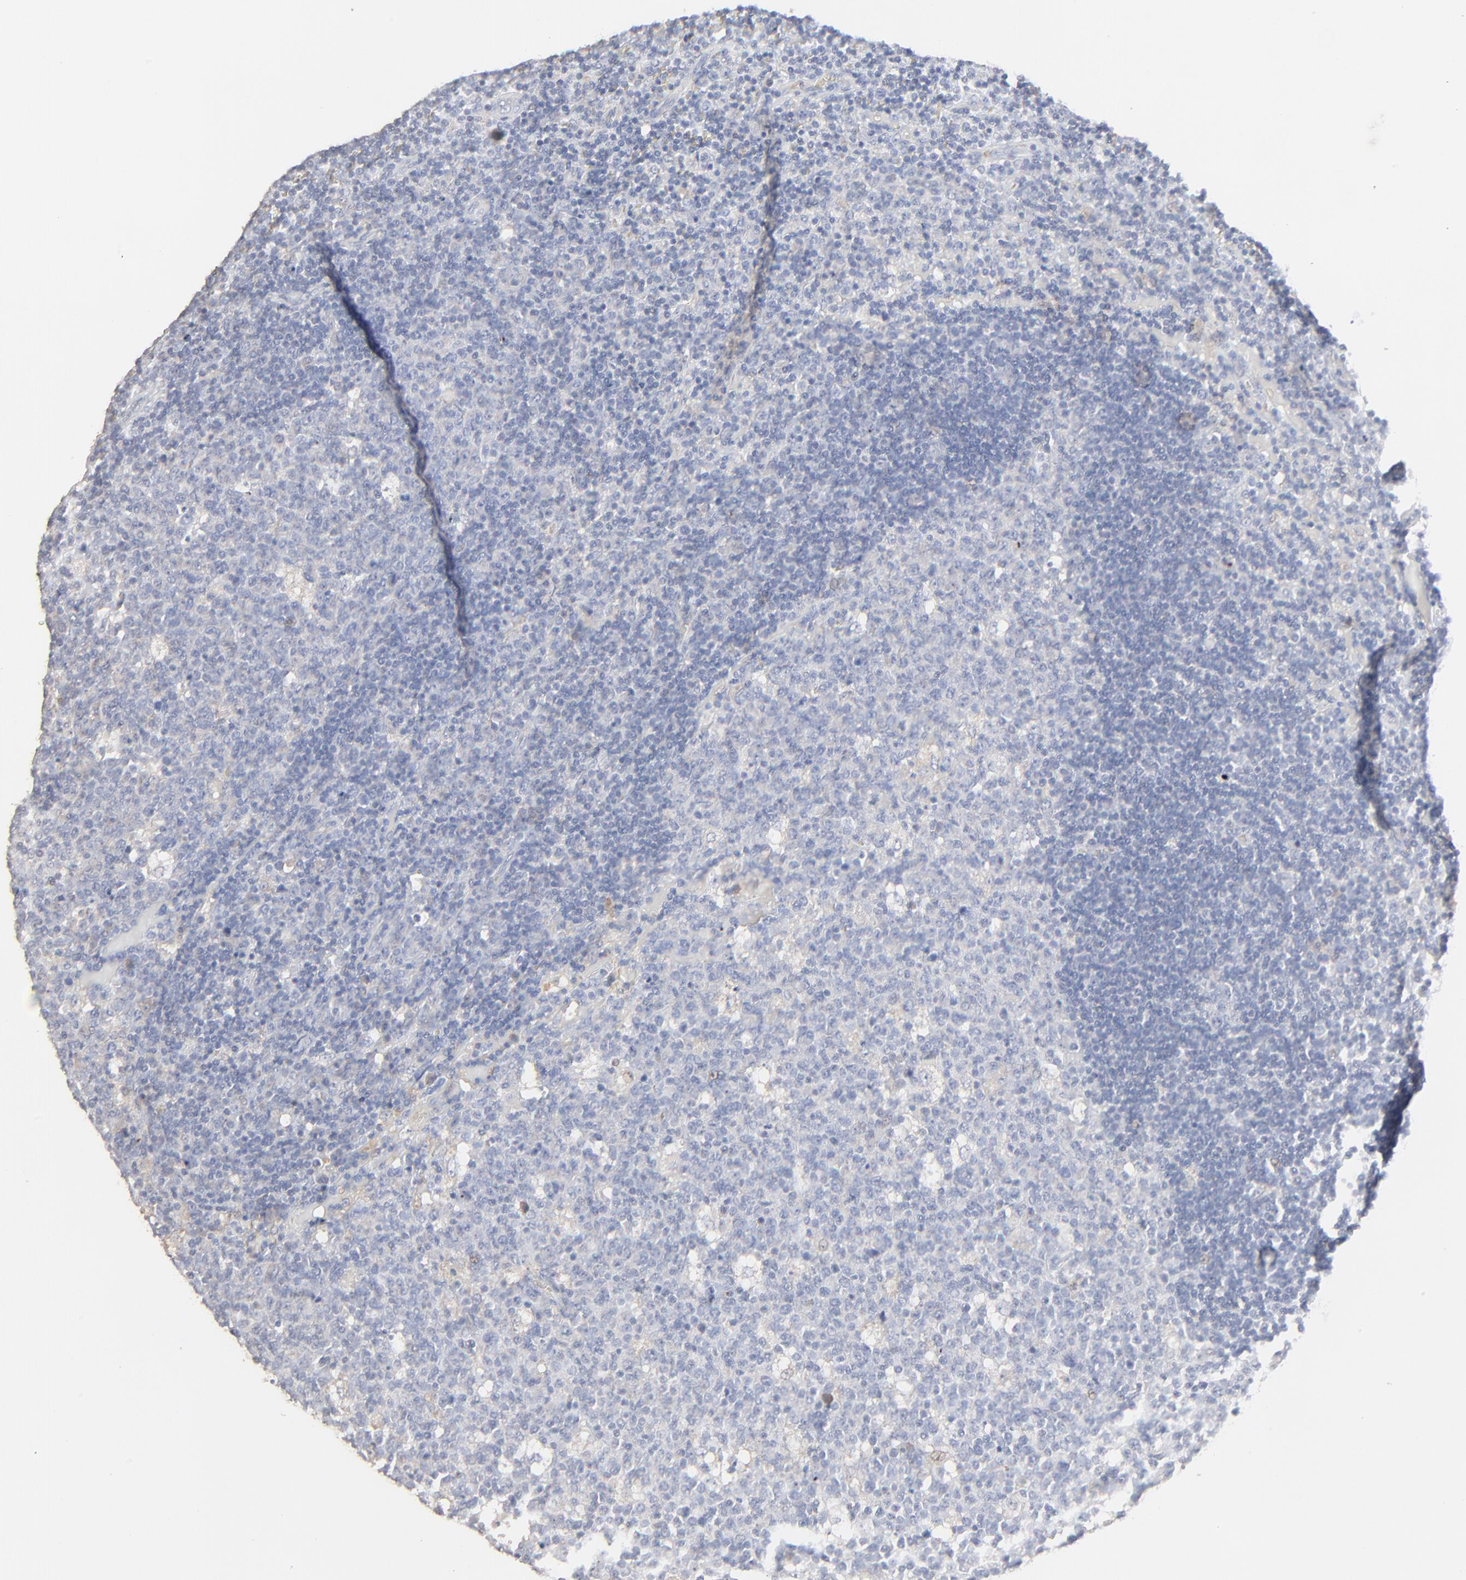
{"staining": {"intensity": "negative", "quantity": "none", "location": "none"}, "tissue": "lymph node", "cell_type": "Germinal center cells", "image_type": "normal", "snomed": [{"axis": "morphology", "description": "Normal tissue, NOS"}, {"axis": "topography", "description": "Lymph node"}, {"axis": "topography", "description": "Salivary gland"}], "caption": "Immunohistochemistry of benign human lymph node reveals no expression in germinal center cells. (DAB immunohistochemistry (IHC) with hematoxylin counter stain).", "gene": "FANCB", "patient": {"sex": "male", "age": 8}}